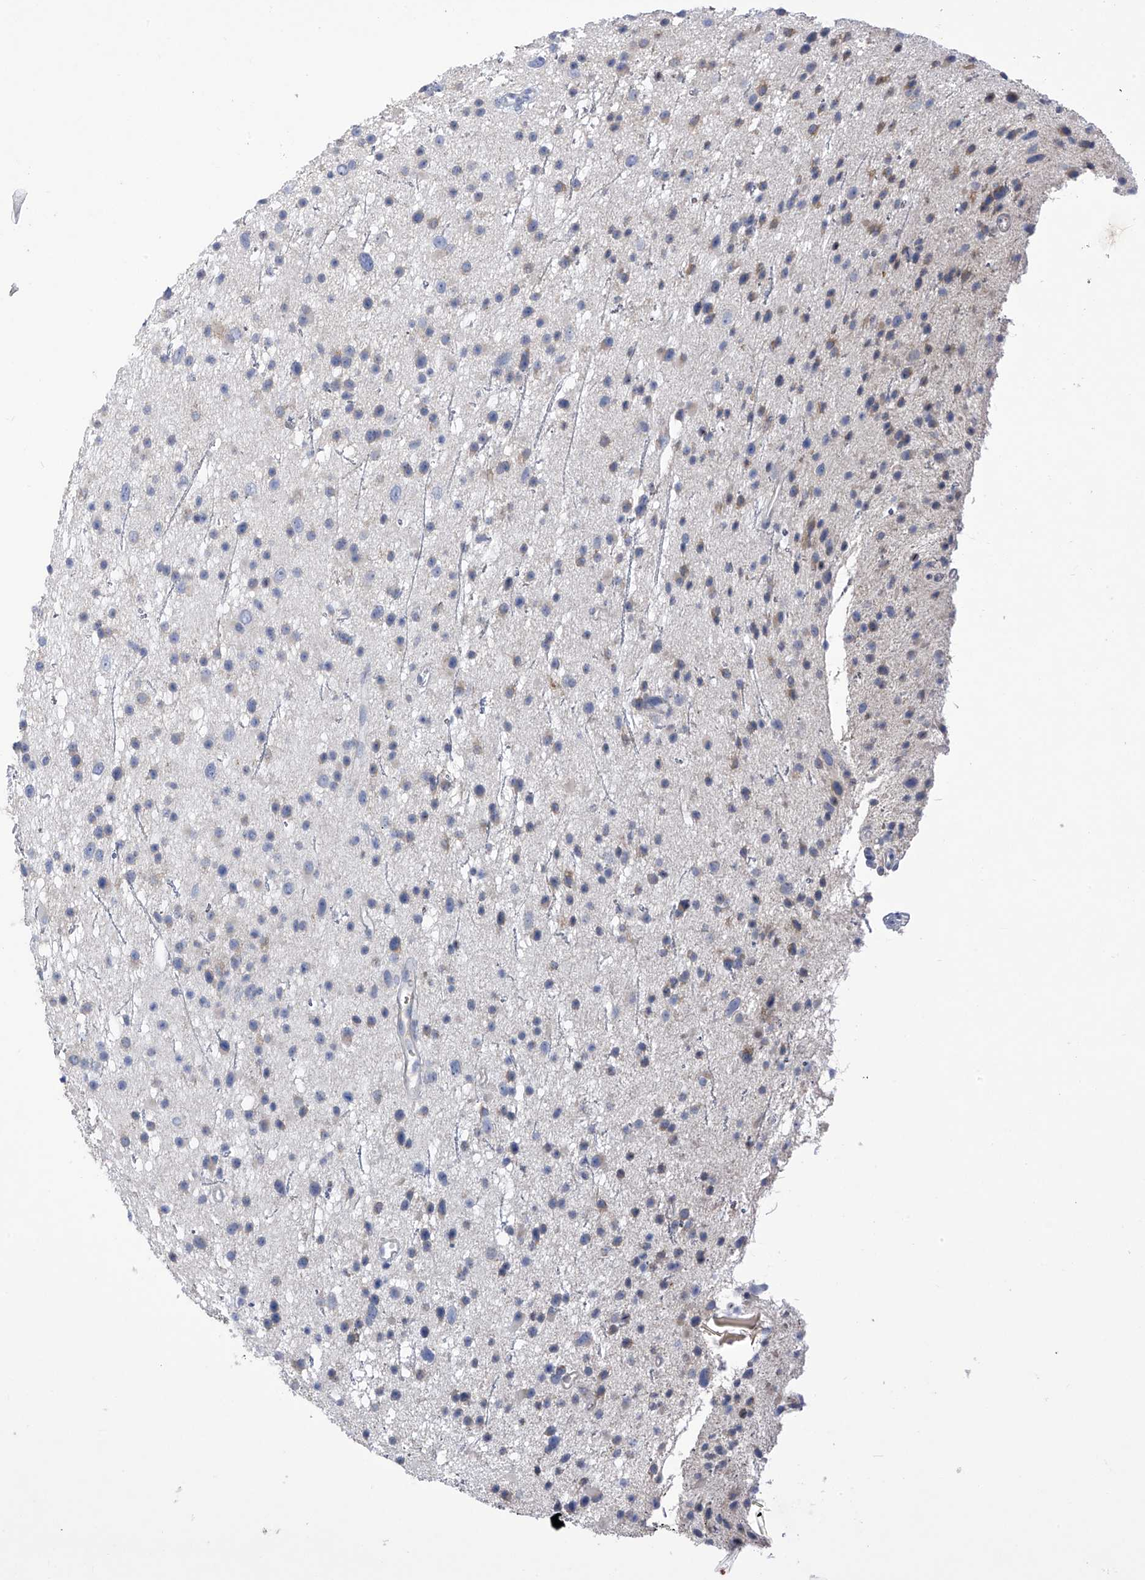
{"staining": {"intensity": "weak", "quantity": "<25%", "location": "cytoplasmic/membranous"}, "tissue": "glioma", "cell_type": "Tumor cells", "image_type": "cancer", "snomed": [{"axis": "morphology", "description": "Glioma, malignant, Low grade"}, {"axis": "topography", "description": "Cerebral cortex"}], "caption": "An immunohistochemistry (IHC) photomicrograph of malignant glioma (low-grade) is shown. There is no staining in tumor cells of malignant glioma (low-grade). (Stains: DAB immunohistochemistry (IHC) with hematoxylin counter stain, Microscopy: brightfield microscopy at high magnification).", "gene": "SLCO4A1", "patient": {"sex": "female", "age": 39}}